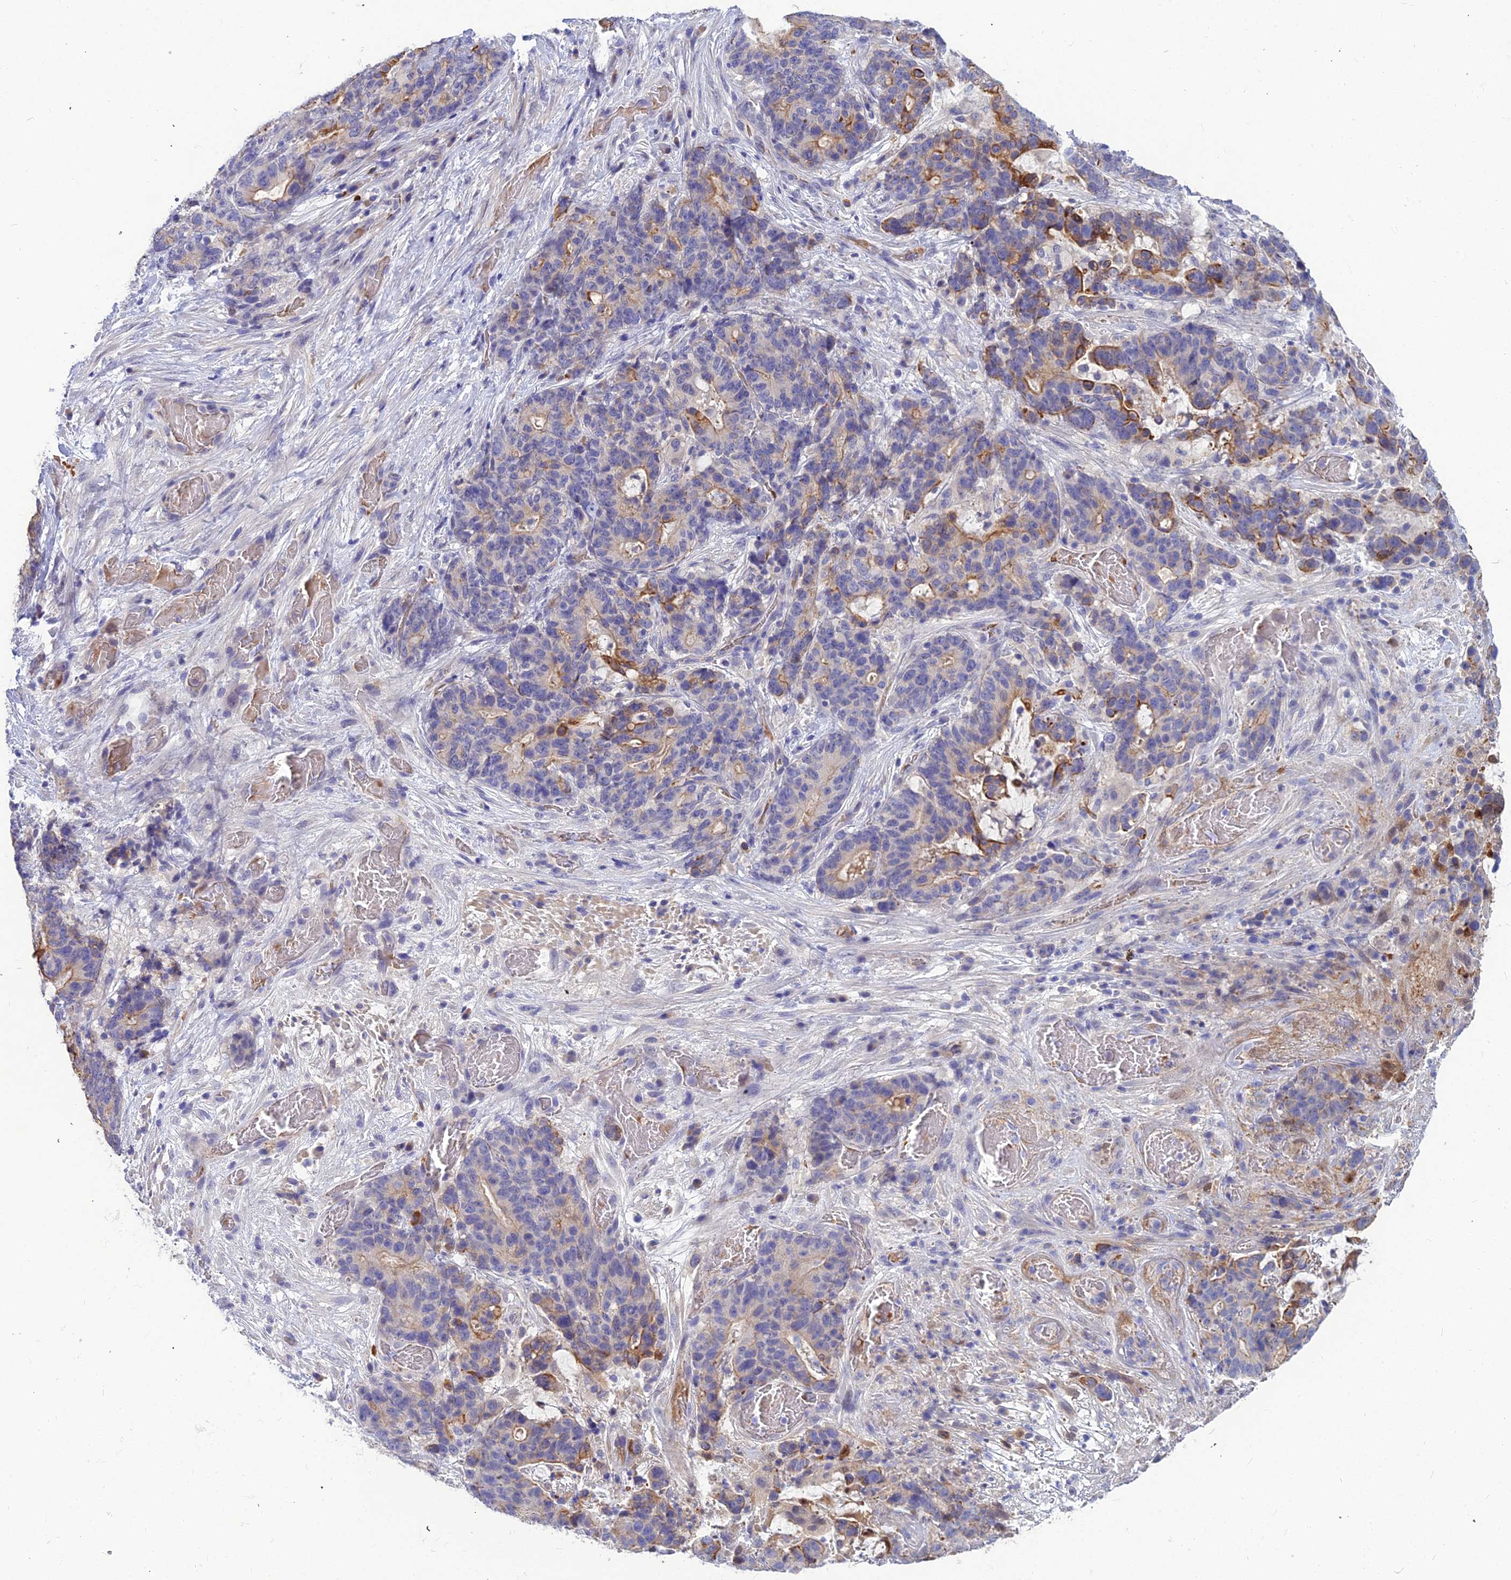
{"staining": {"intensity": "moderate", "quantity": "<25%", "location": "cytoplasmic/membranous"}, "tissue": "stomach cancer", "cell_type": "Tumor cells", "image_type": "cancer", "snomed": [{"axis": "morphology", "description": "Normal tissue, NOS"}, {"axis": "morphology", "description": "Adenocarcinoma, NOS"}, {"axis": "topography", "description": "Stomach"}], "caption": "A high-resolution photomicrograph shows immunohistochemistry staining of stomach cancer (adenocarcinoma), which exhibits moderate cytoplasmic/membranous expression in about <25% of tumor cells. (Brightfield microscopy of DAB IHC at high magnification).", "gene": "DMRTA1", "patient": {"sex": "female", "age": 64}}